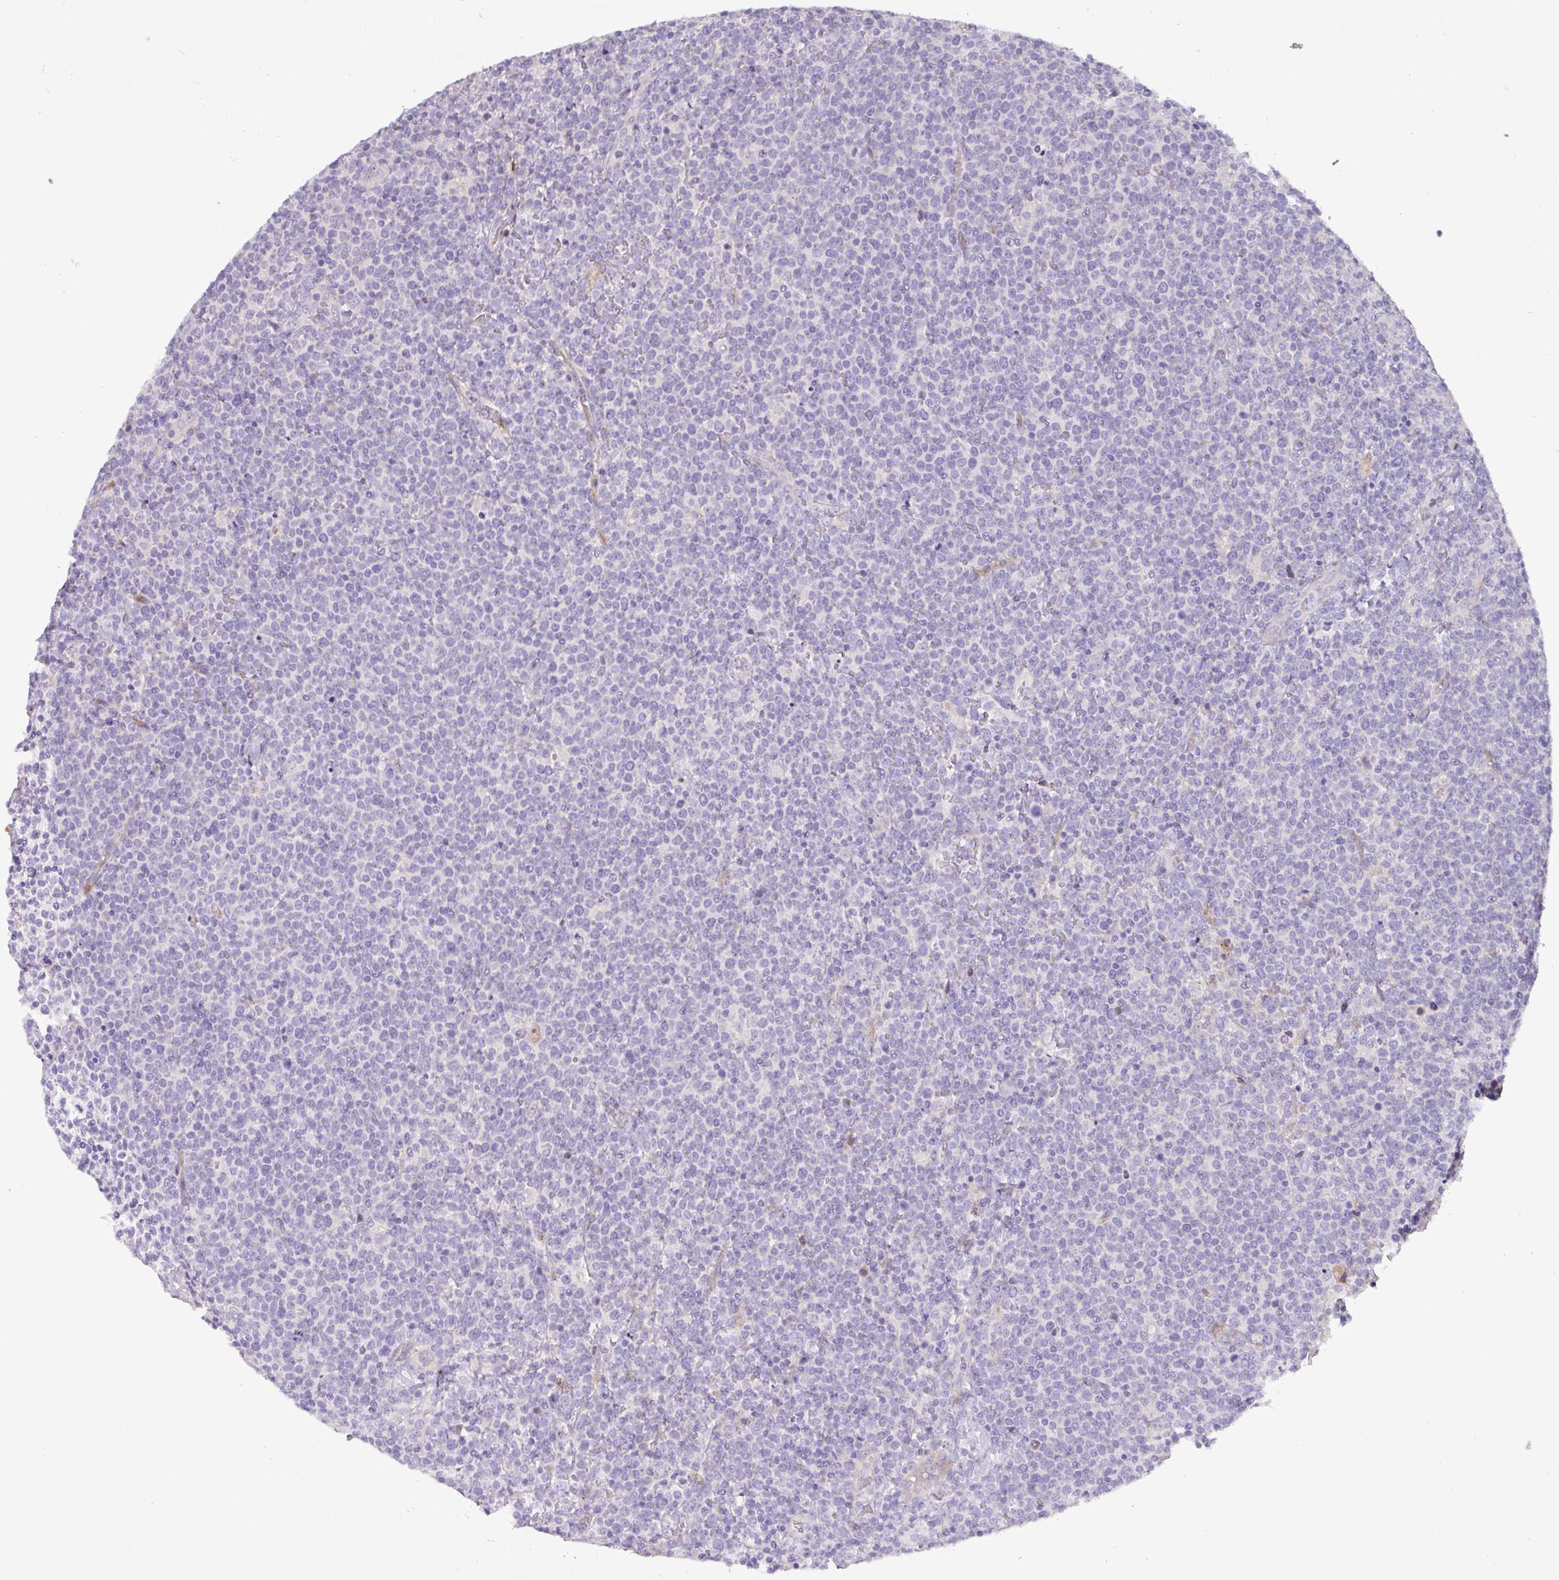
{"staining": {"intensity": "negative", "quantity": "none", "location": "none"}, "tissue": "lymphoma", "cell_type": "Tumor cells", "image_type": "cancer", "snomed": [{"axis": "morphology", "description": "Malignant lymphoma, non-Hodgkin's type, High grade"}, {"axis": "topography", "description": "Lymph node"}], "caption": "Image shows no significant protein positivity in tumor cells of high-grade malignant lymphoma, non-Hodgkin's type. (Immunohistochemistry (ihc), brightfield microscopy, high magnification).", "gene": "ATP6V1F", "patient": {"sex": "male", "age": 61}}